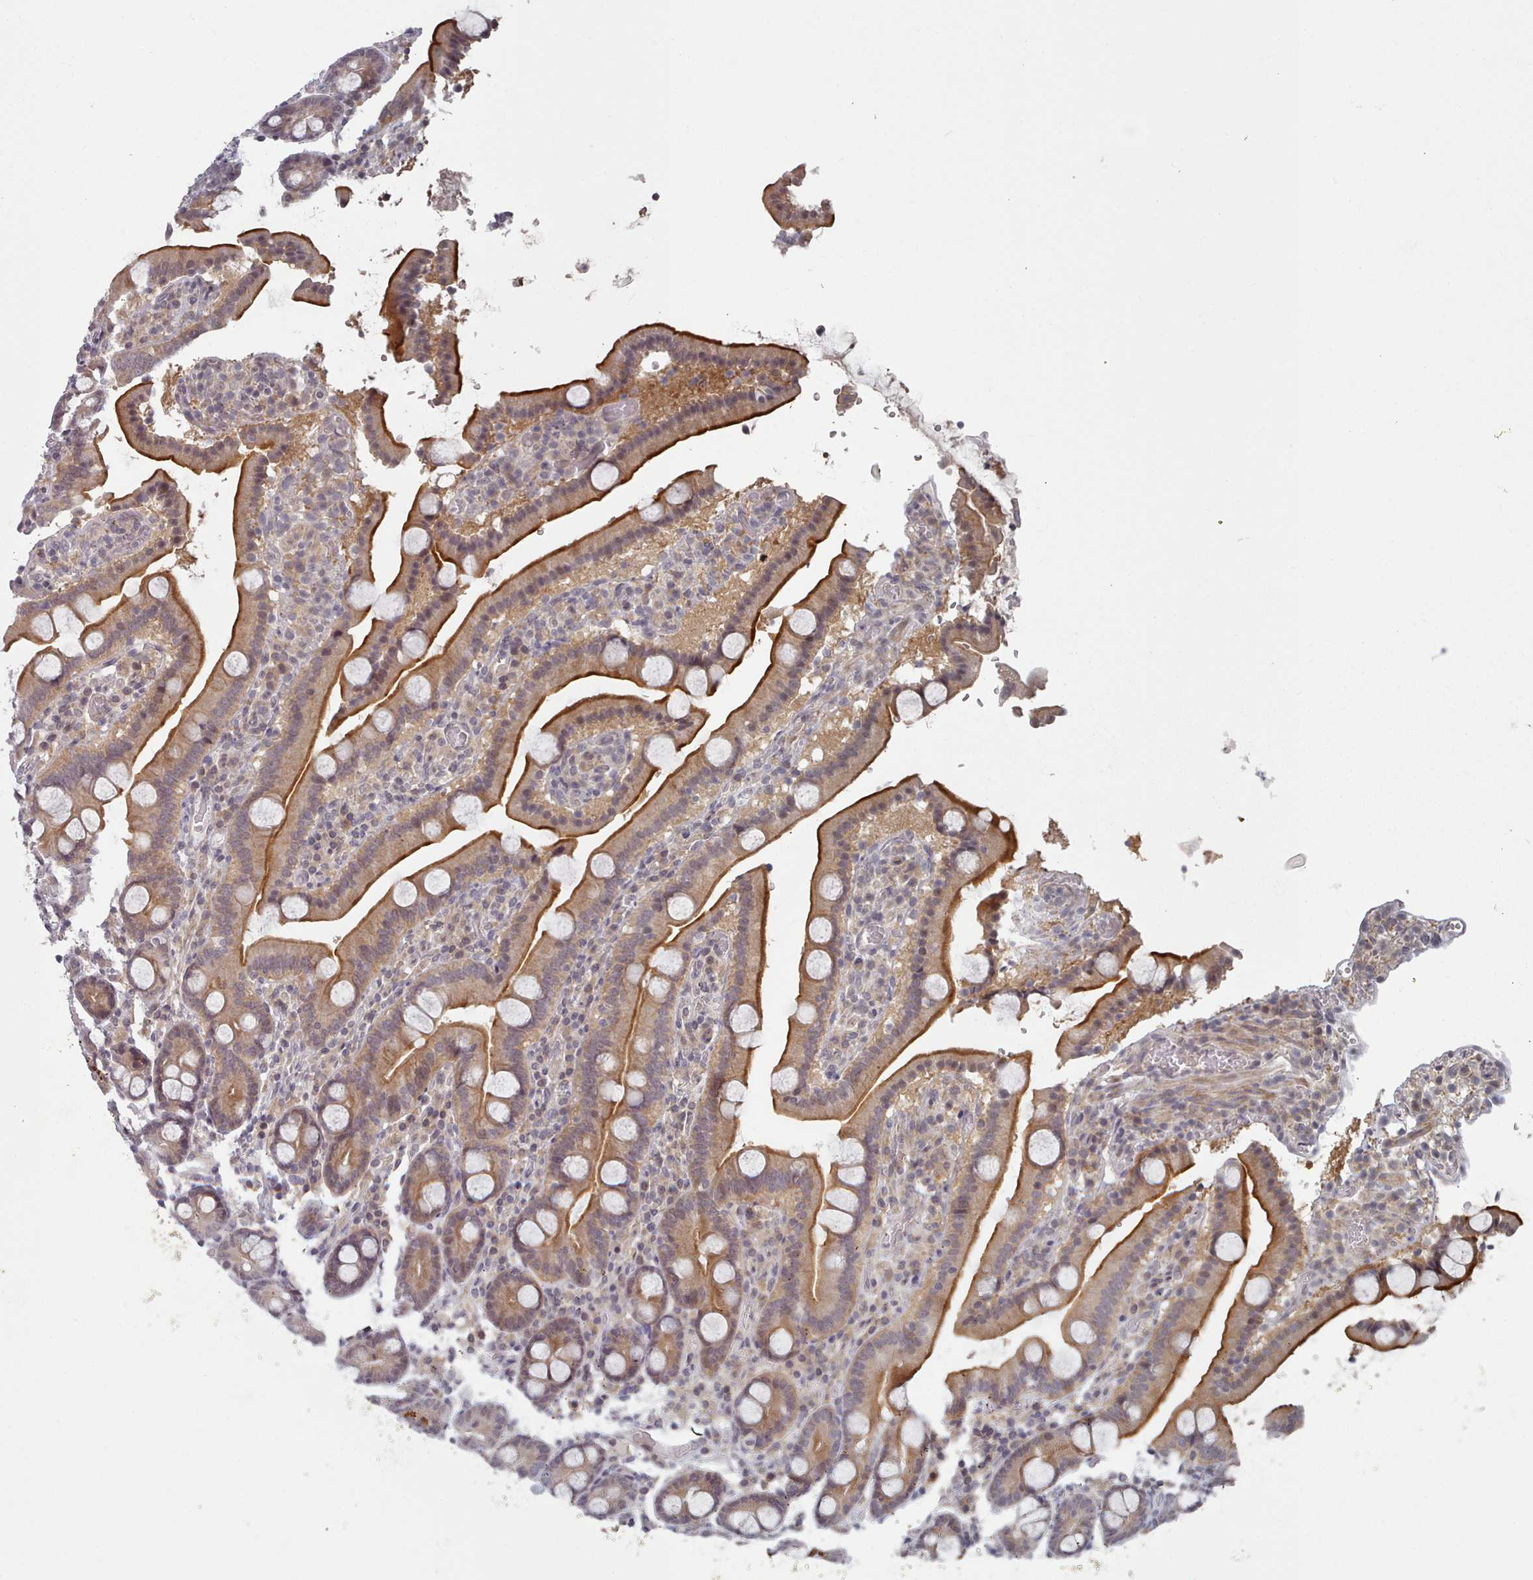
{"staining": {"intensity": "strong", "quantity": "25%-75%", "location": "cytoplasmic/membranous"}, "tissue": "duodenum", "cell_type": "Glandular cells", "image_type": "normal", "snomed": [{"axis": "morphology", "description": "Normal tissue, NOS"}, {"axis": "topography", "description": "Duodenum"}], "caption": "Immunohistochemical staining of unremarkable human duodenum shows 25%-75% levels of strong cytoplasmic/membranous protein staining in about 25%-75% of glandular cells.", "gene": "HYAL3", "patient": {"sex": "male", "age": 55}}